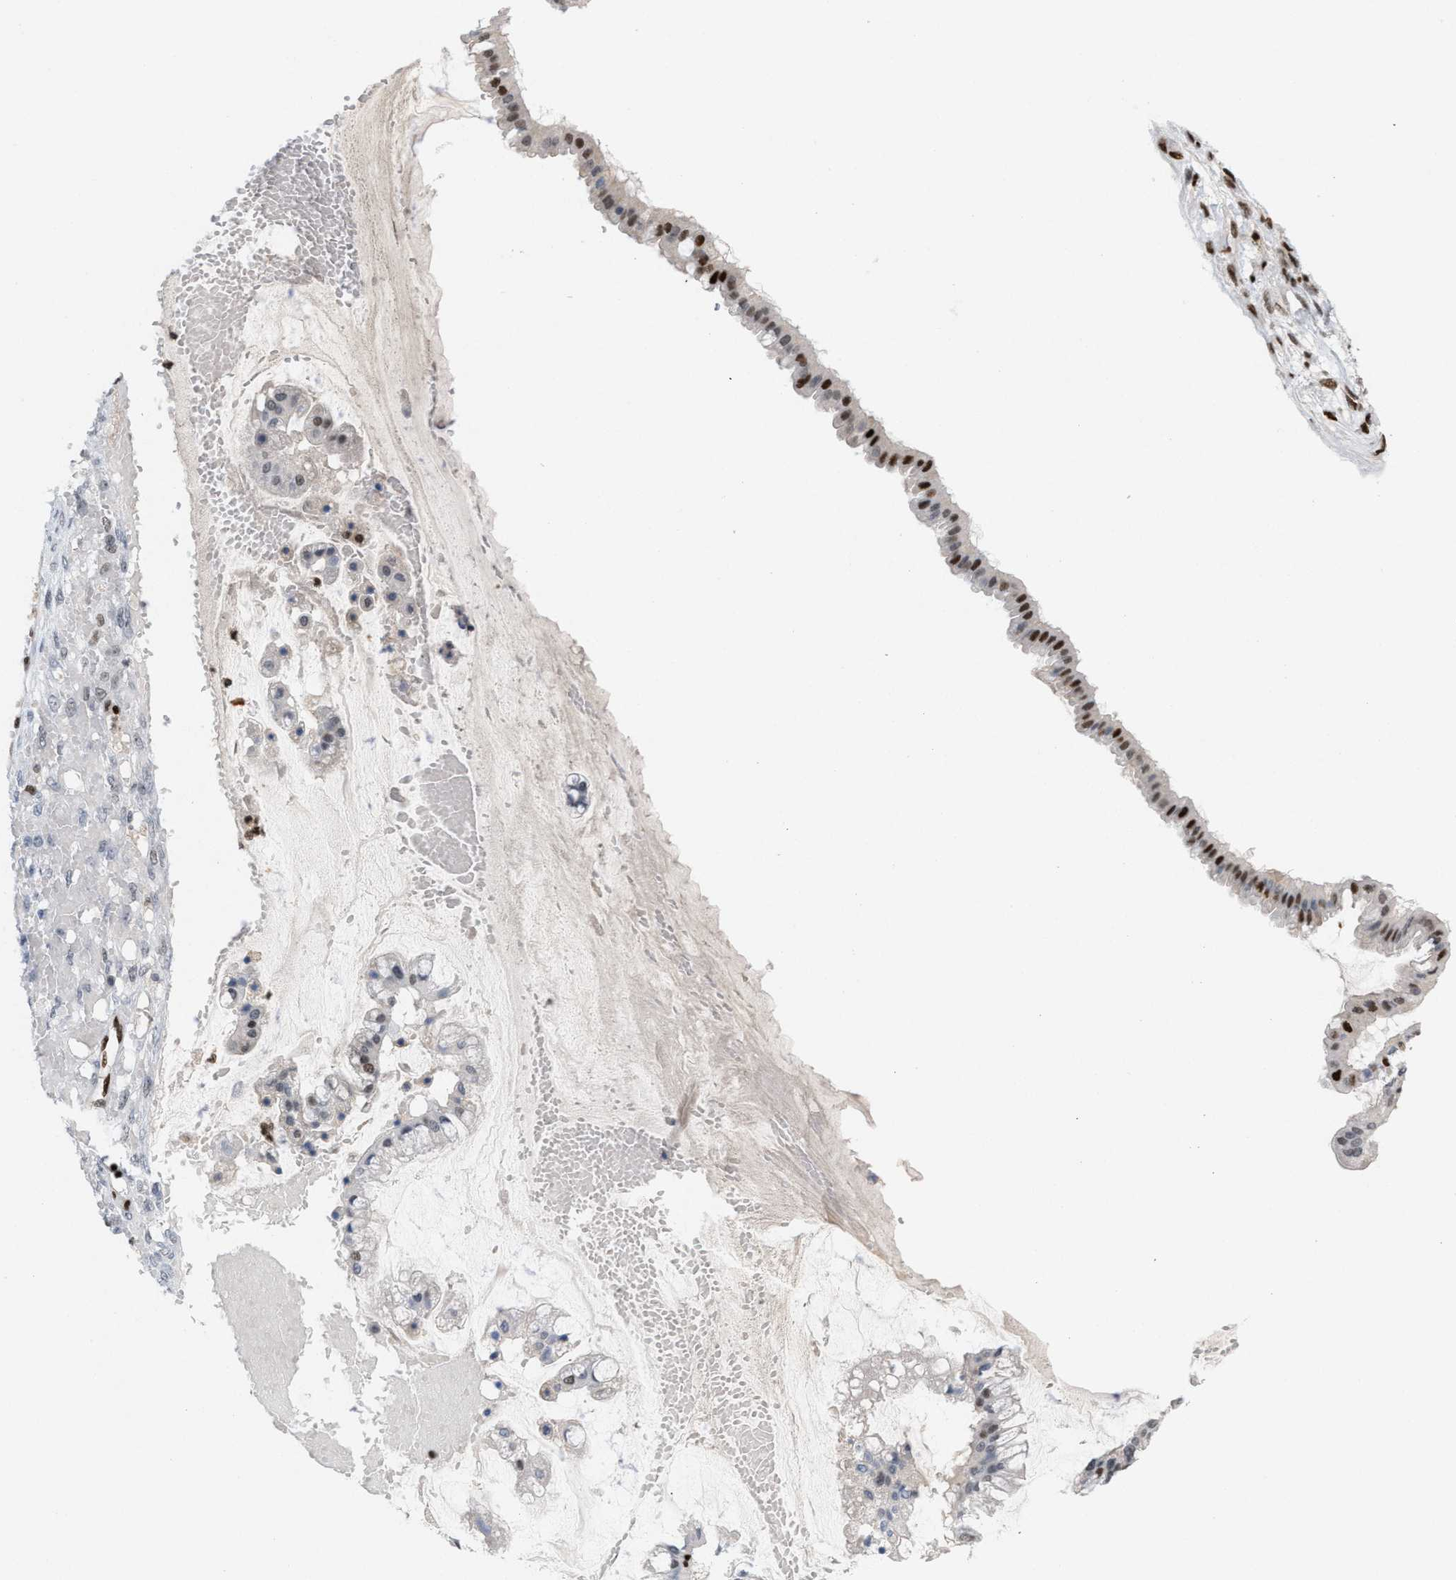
{"staining": {"intensity": "strong", "quantity": ">75%", "location": "nuclear"}, "tissue": "ovarian cancer", "cell_type": "Tumor cells", "image_type": "cancer", "snomed": [{"axis": "morphology", "description": "Cystadenocarcinoma, mucinous, NOS"}, {"axis": "topography", "description": "Ovary"}], "caption": "High-power microscopy captured an immunohistochemistry histopathology image of ovarian cancer, revealing strong nuclear staining in about >75% of tumor cells.", "gene": "RNASEK-C17orf49", "patient": {"sex": "female", "age": 73}}